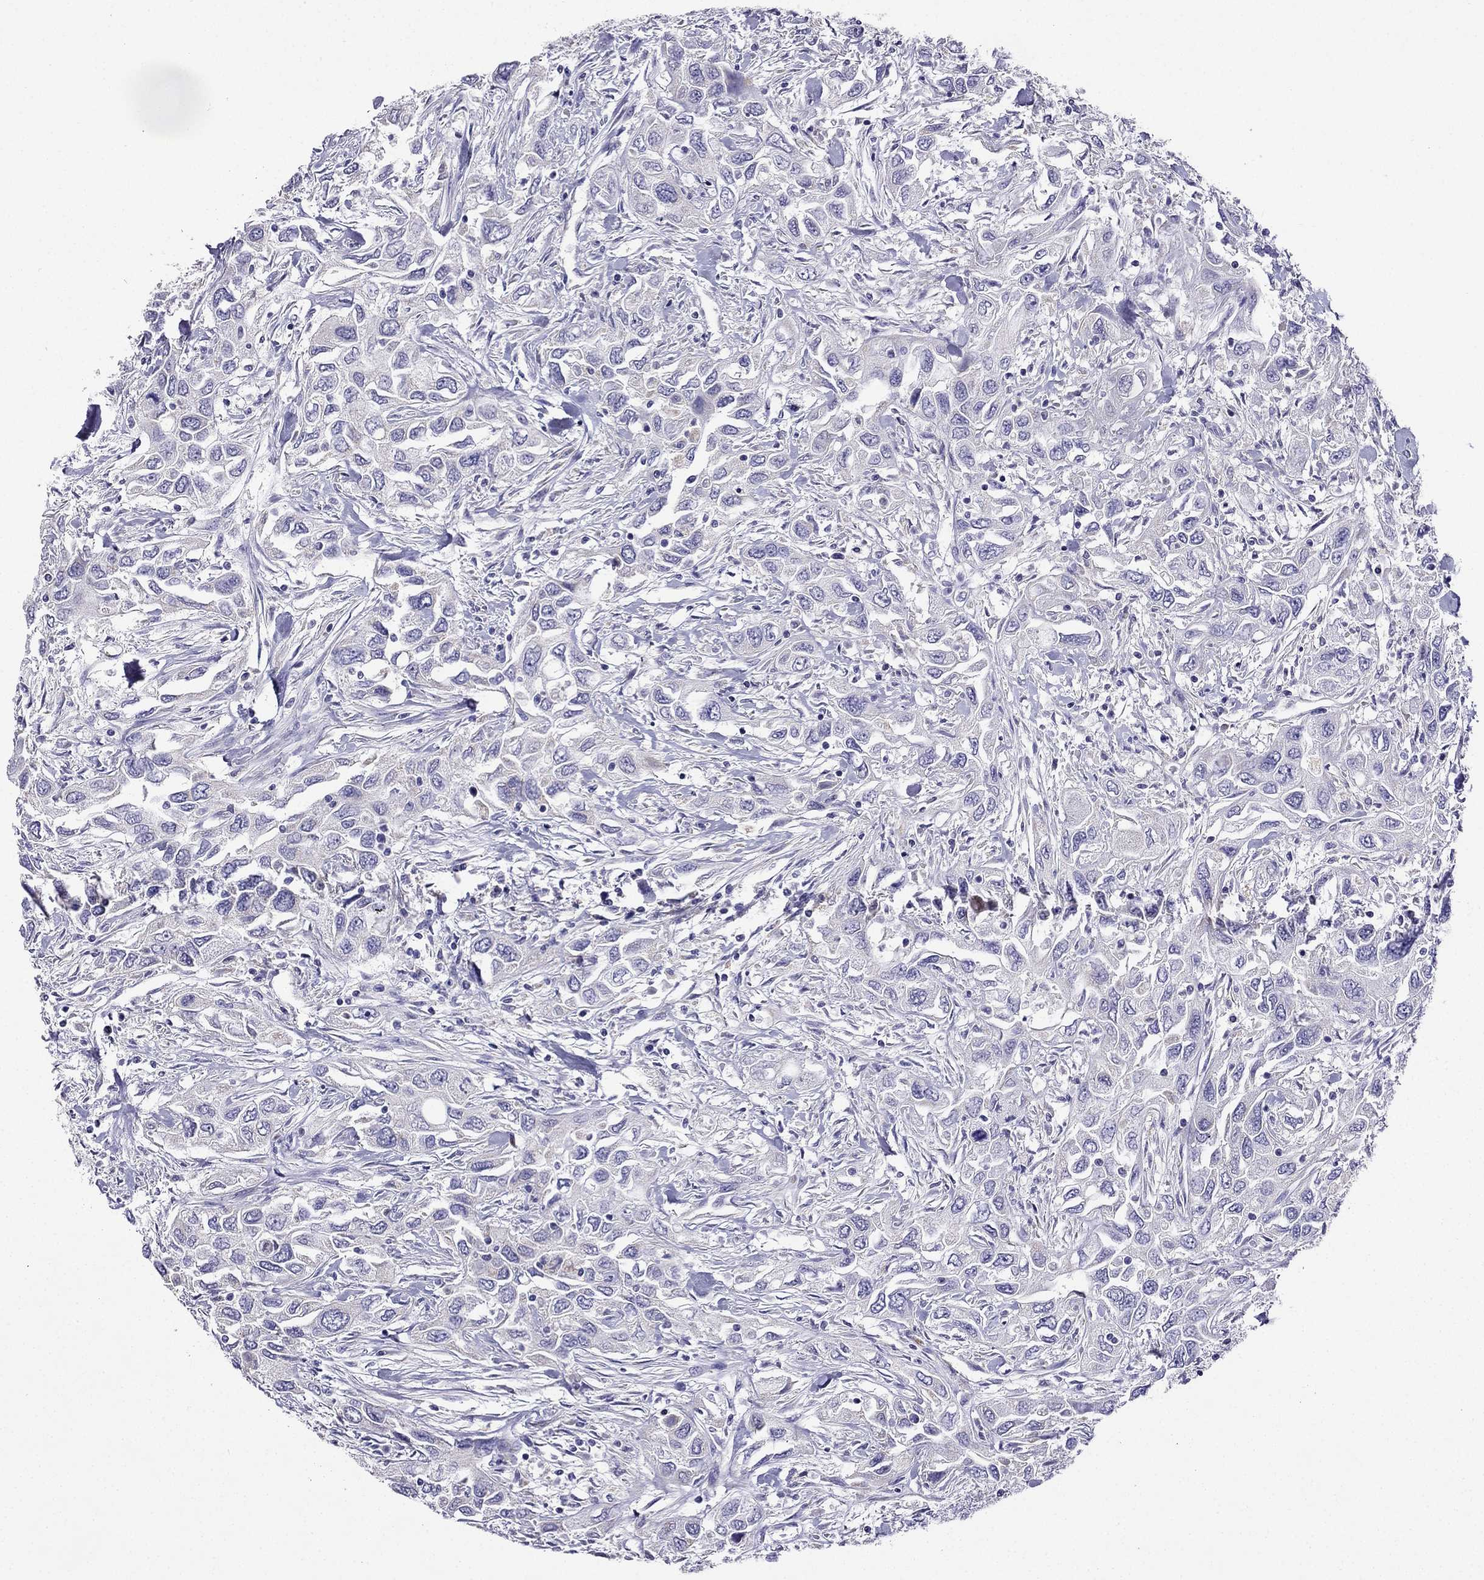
{"staining": {"intensity": "negative", "quantity": "none", "location": "none"}, "tissue": "urothelial cancer", "cell_type": "Tumor cells", "image_type": "cancer", "snomed": [{"axis": "morphology", "description": "Urothelial carcinoma, High grade"}, {"axis": "topography", "description": "Urinary bladder"}], "caption": "This is an immunohistochemistry histopathology image of high-grade urothelial carcinoma. There is no positivity in tumor cells.", "gene": "KIF5A", "patient": {"sex": "male", "age": 76}}